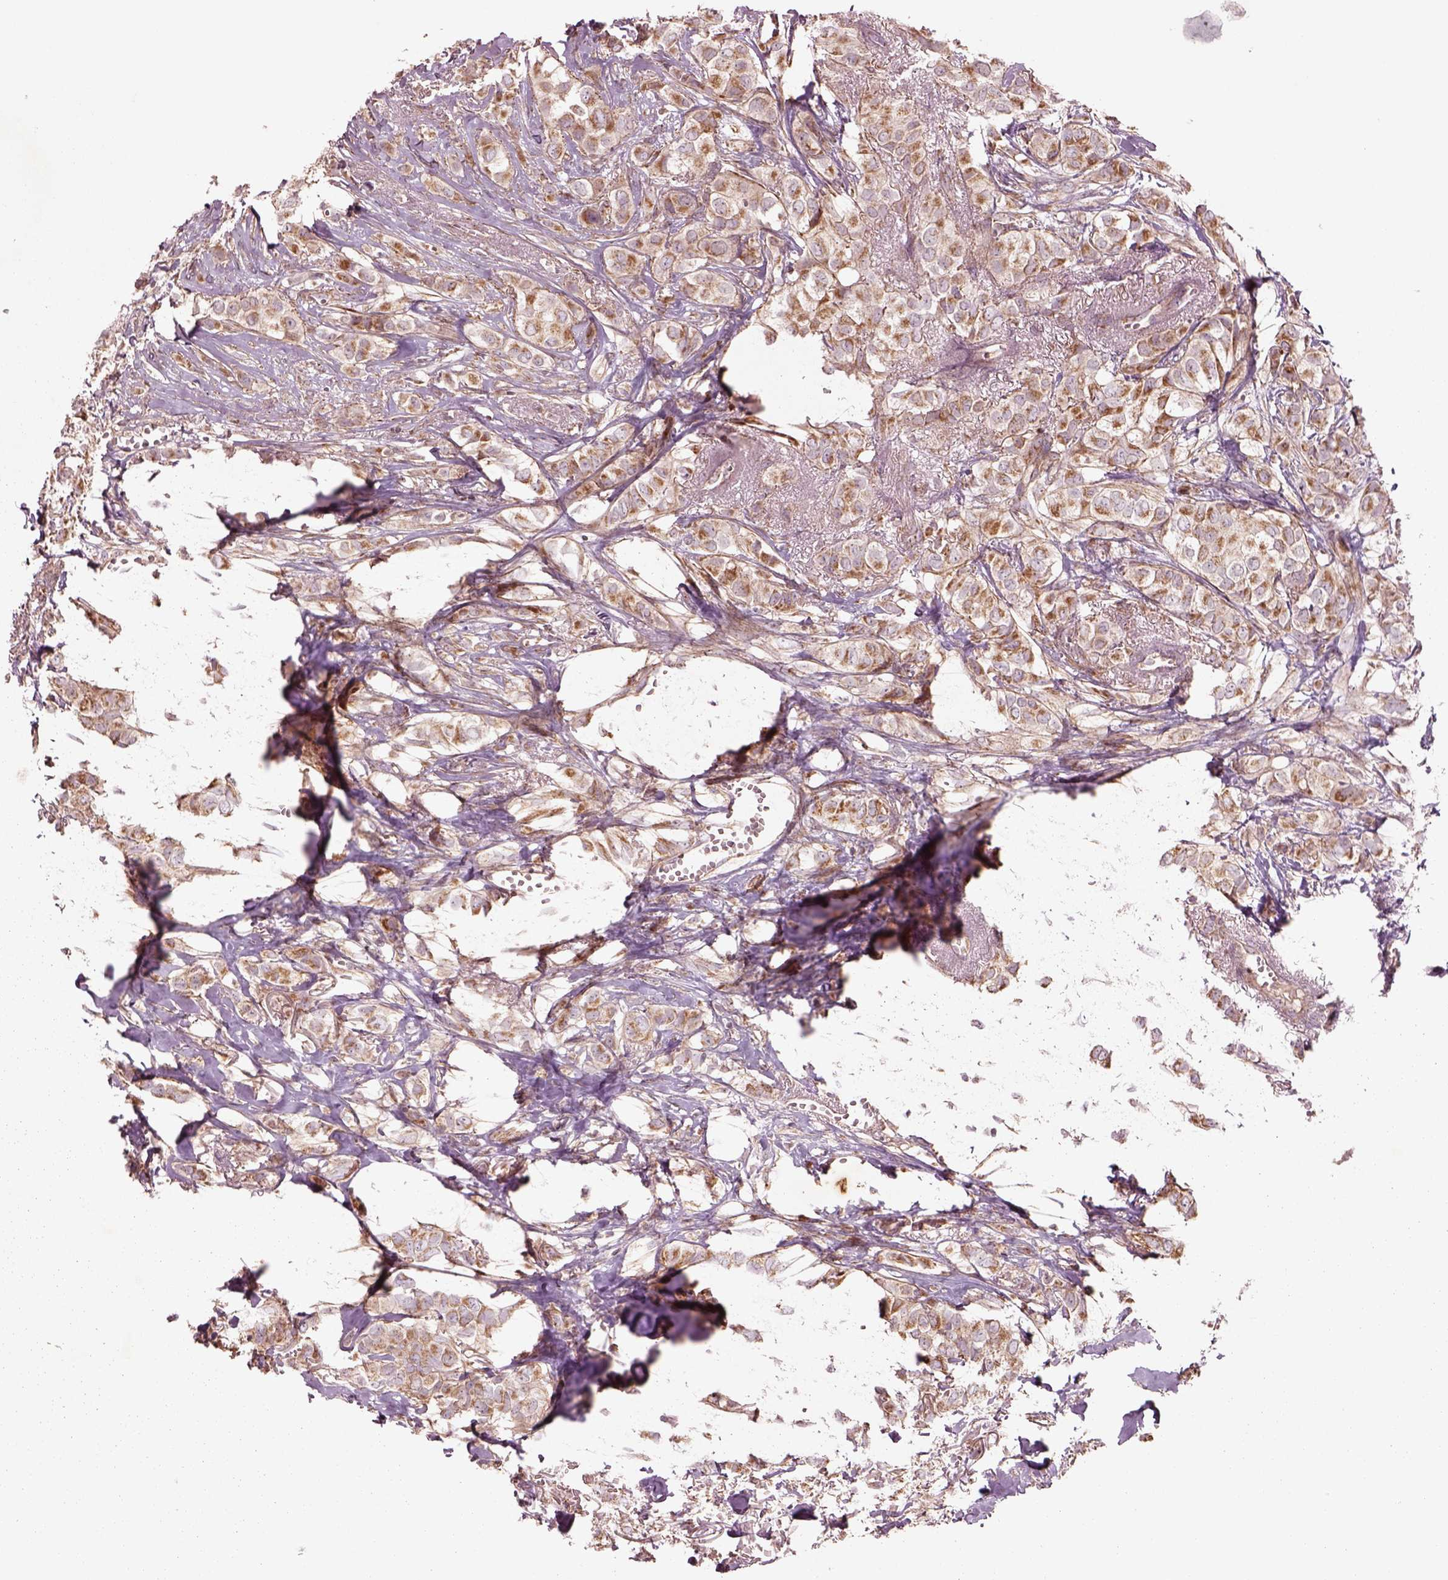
{"staining": {"intensity": "moderate", "quantity": ">75%", "location": "cytoplasmic/membranous"}, "tissue": "breast cancer", "cell_type": "Tumor cells", "image_type": "cancer", "snomed": [{"axis": "morphology", "description": "Duct carcinoma"}, {"axis": "topography", "description": "Breast"}], "caption": "Moderate cytoplasmic/membranous staining for a protein is appreciated in approximately >75% of tumor cells of breast cancer using IHC.", "gene": "SLC25A5", "patient": {"sex": "female", "age": 85}}